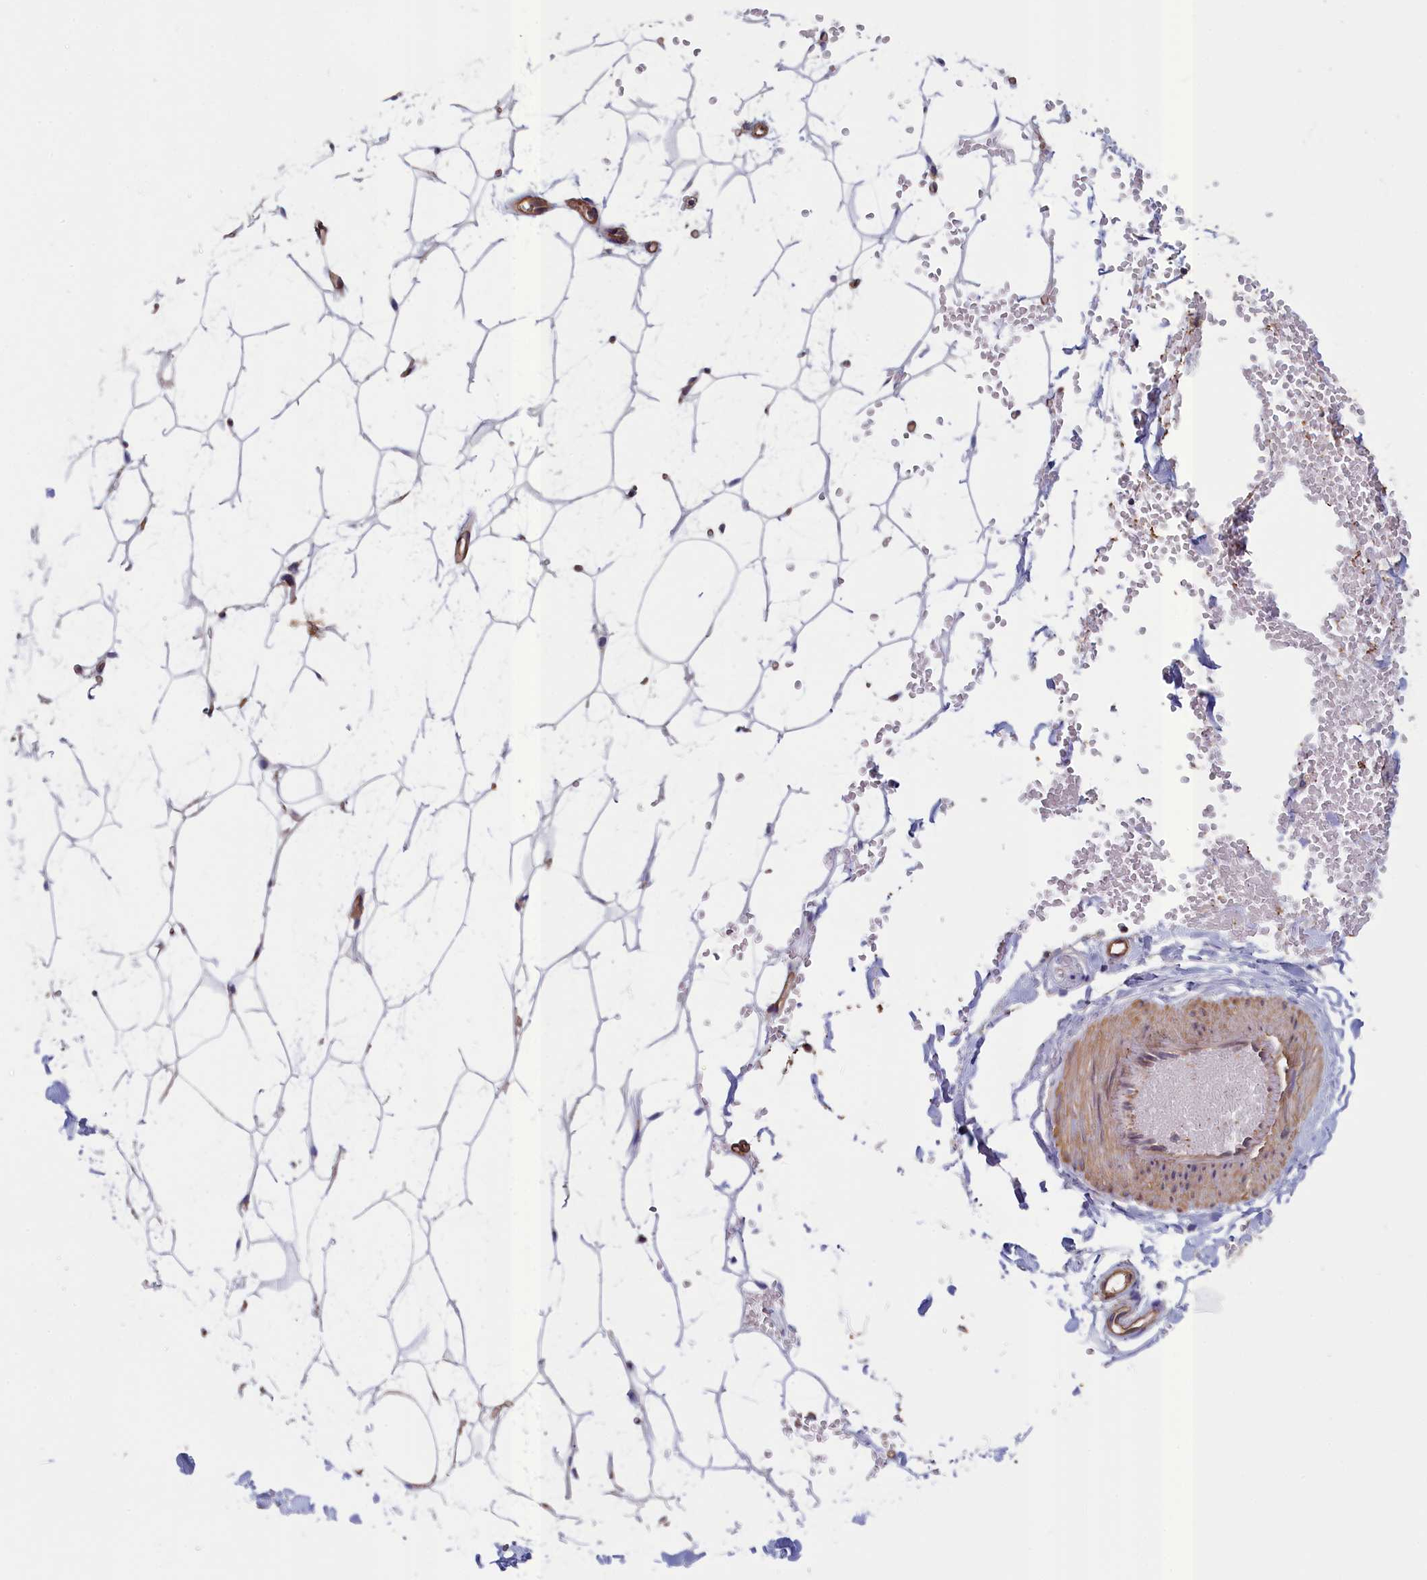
{"staining": {"intensity": "negative", "quantity": "none", "location": "none"}, "tissue": "adipose tissue", "cell_type": "Adipocytes", "image_type": "normal", "snomed": [{"axis": "morphology", "description": "Normal tissue, NOS"}, {"axis": "topography", "description": "Breast"}], "caption": "Adipocytes show no significant expression in unremarkable adipose tissue. Brightfield microscopy of immunohistochemistry stained with DAB (3,3'-diaminobenzidine) (brown) and hematoxylin (blue), captured at high magnification.", "gene": "ANKRD2", "patient": {"sex": "female", "age": 23}}